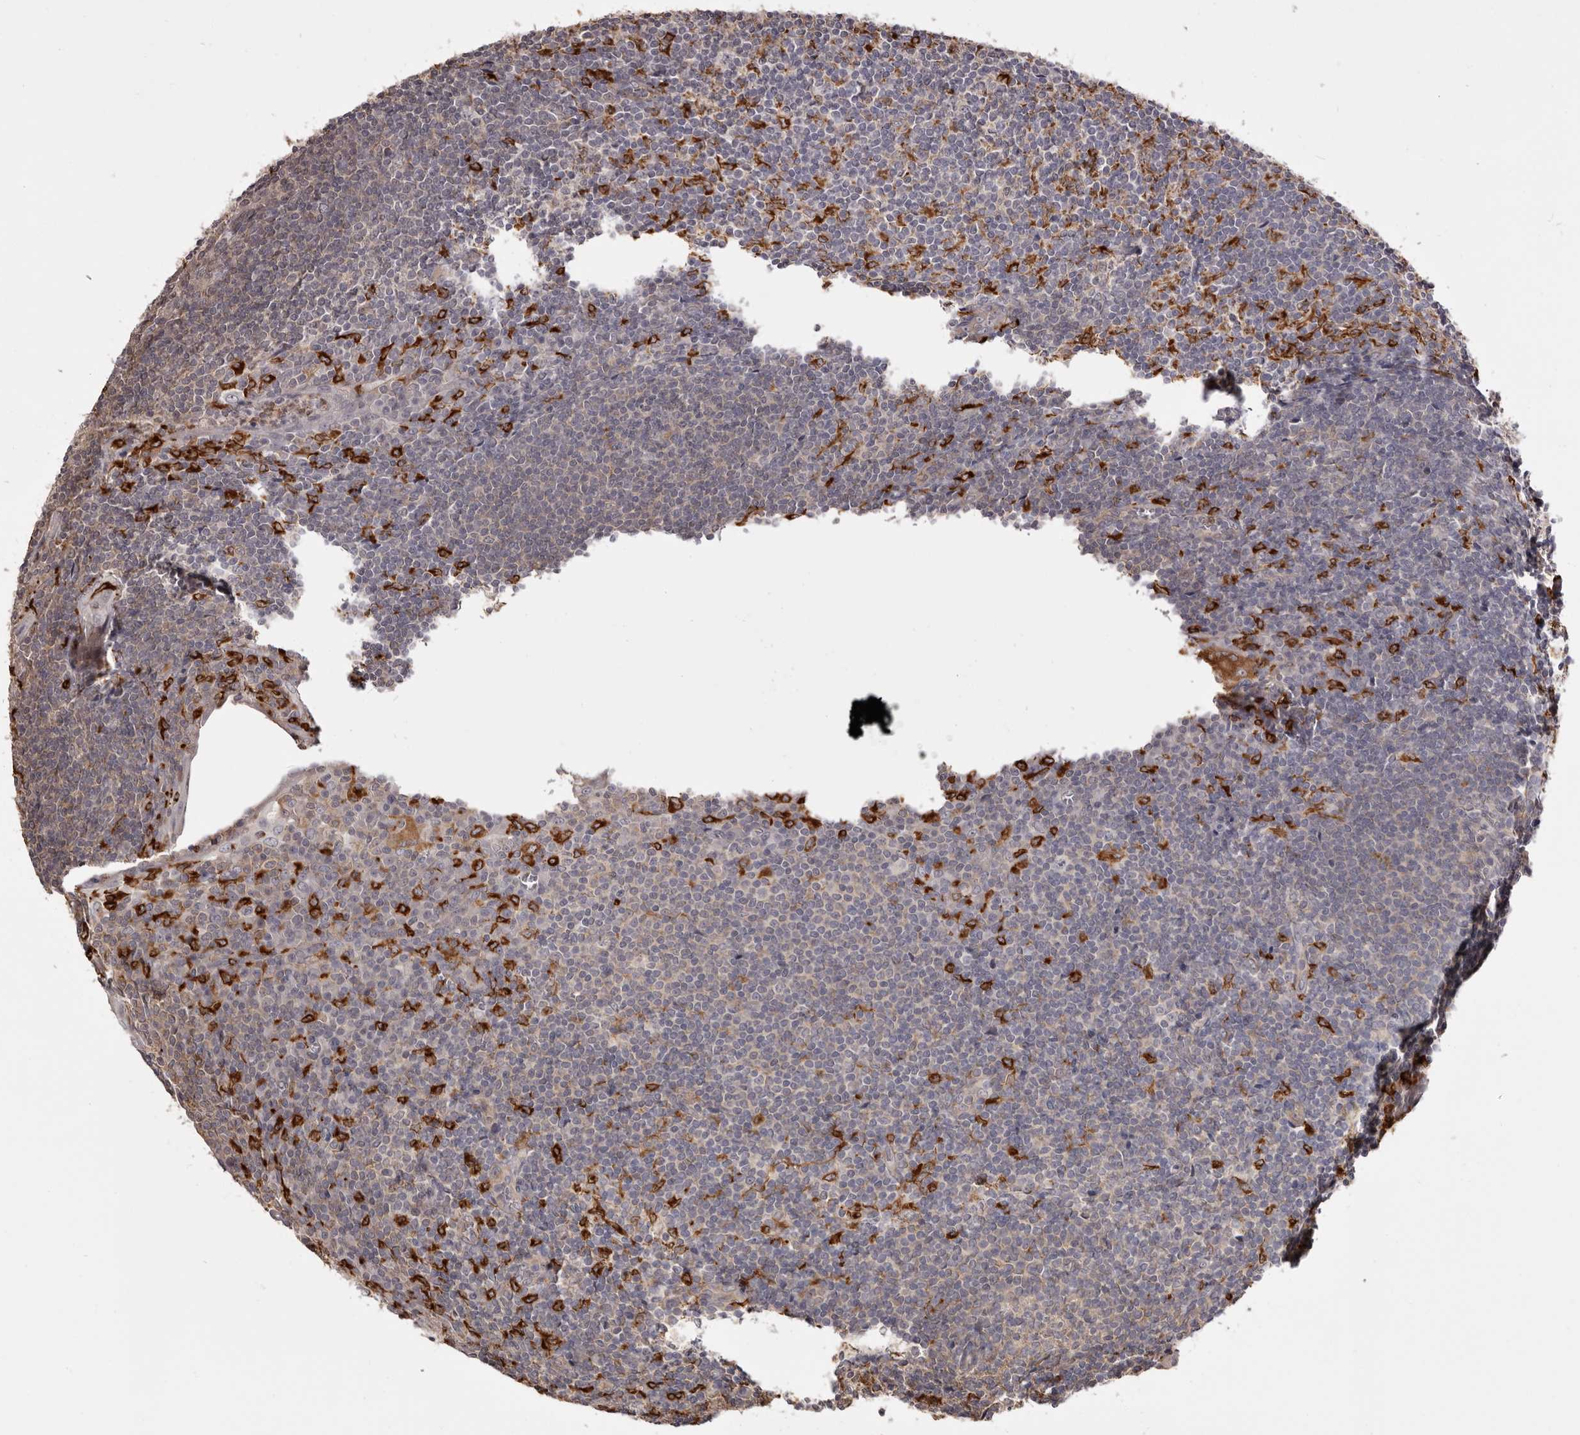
{"staining": {"intensity": "weak", "quantity": "<25%", "location": "cytoplasmic/membranous"}, "tissue": "tonsil", "cell_type": "Germinal center cells", "image_type": "normal", "snomed": [{"axis": "morphology", "description": "Normal tissue, NOS"}, {"axis": "topography", "description": "Tonsil"}], "caption": "A histopathology image of human tonsil is negative for staining in germinal center cells. The staining was performed using DAB (3,3'-diaminobenzidine) to visualize the protein expression in brown, while the nuclei were stained in blue with hematoxylin (Magnification: 20x).", "gene": "TNNI1", "patient": {"sex": "male", "age": 37}}